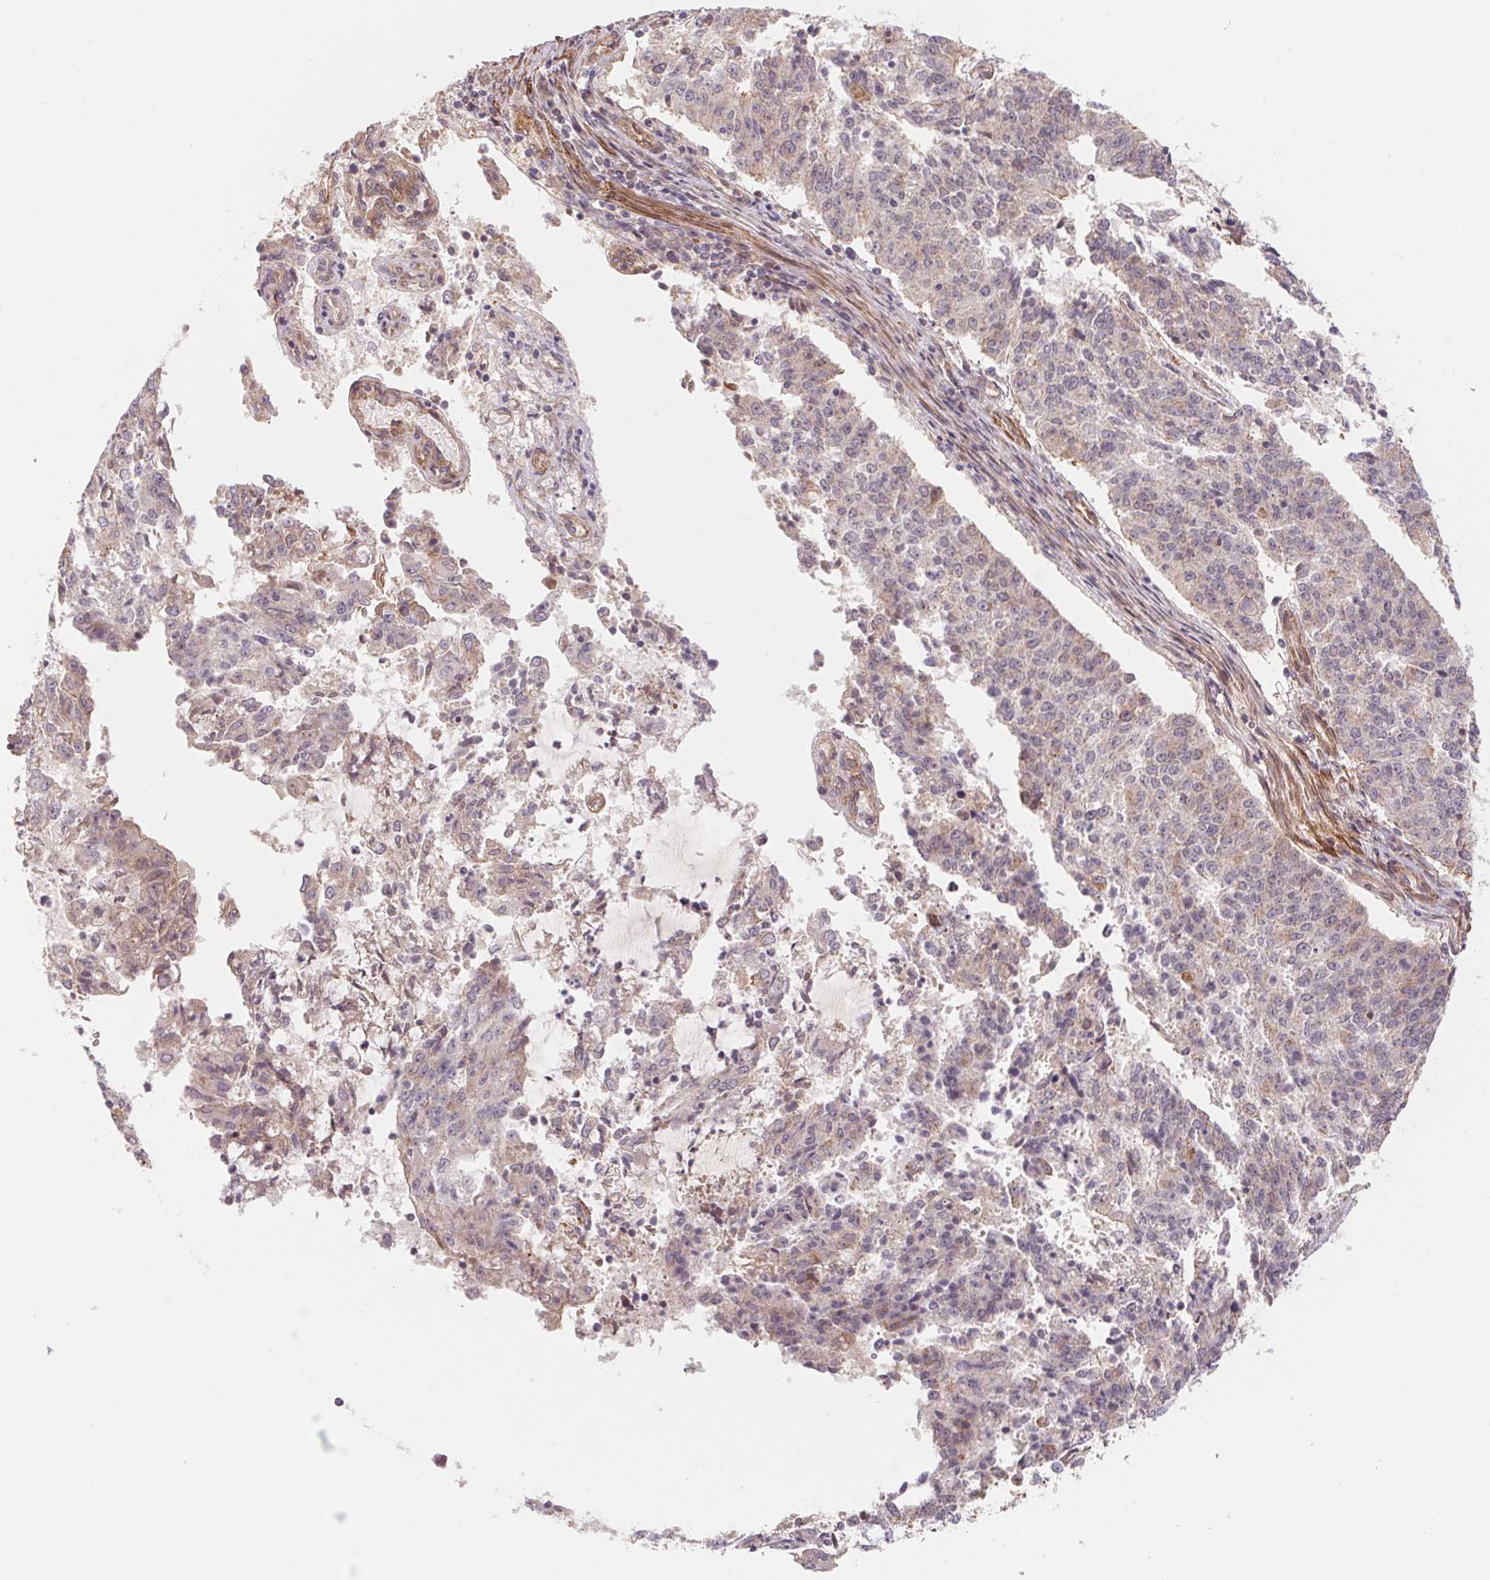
{"staining": {"intensity": "weak", "quantity": "25%-75%", "location": "cytoplasmic/membranous"}, "tissue": "endometrial cancer", "cell_type": "Tumor cells", "image_type": "cancer", "snomed": [{"axis": "morphology", "description": "Adenocarcinoma, NOS"}, {"axis": "topography", "description": "Endometrium"}], "caption": "Immunohistochemical staining of human adenocarcinoma (endometrial) demonstrates weak cytoplasmic/membranous protein positivity in approximately 25%-75% of tumor cells.", "gene": "CCDC112", "patient": {"sex": "female", "age": 82}}